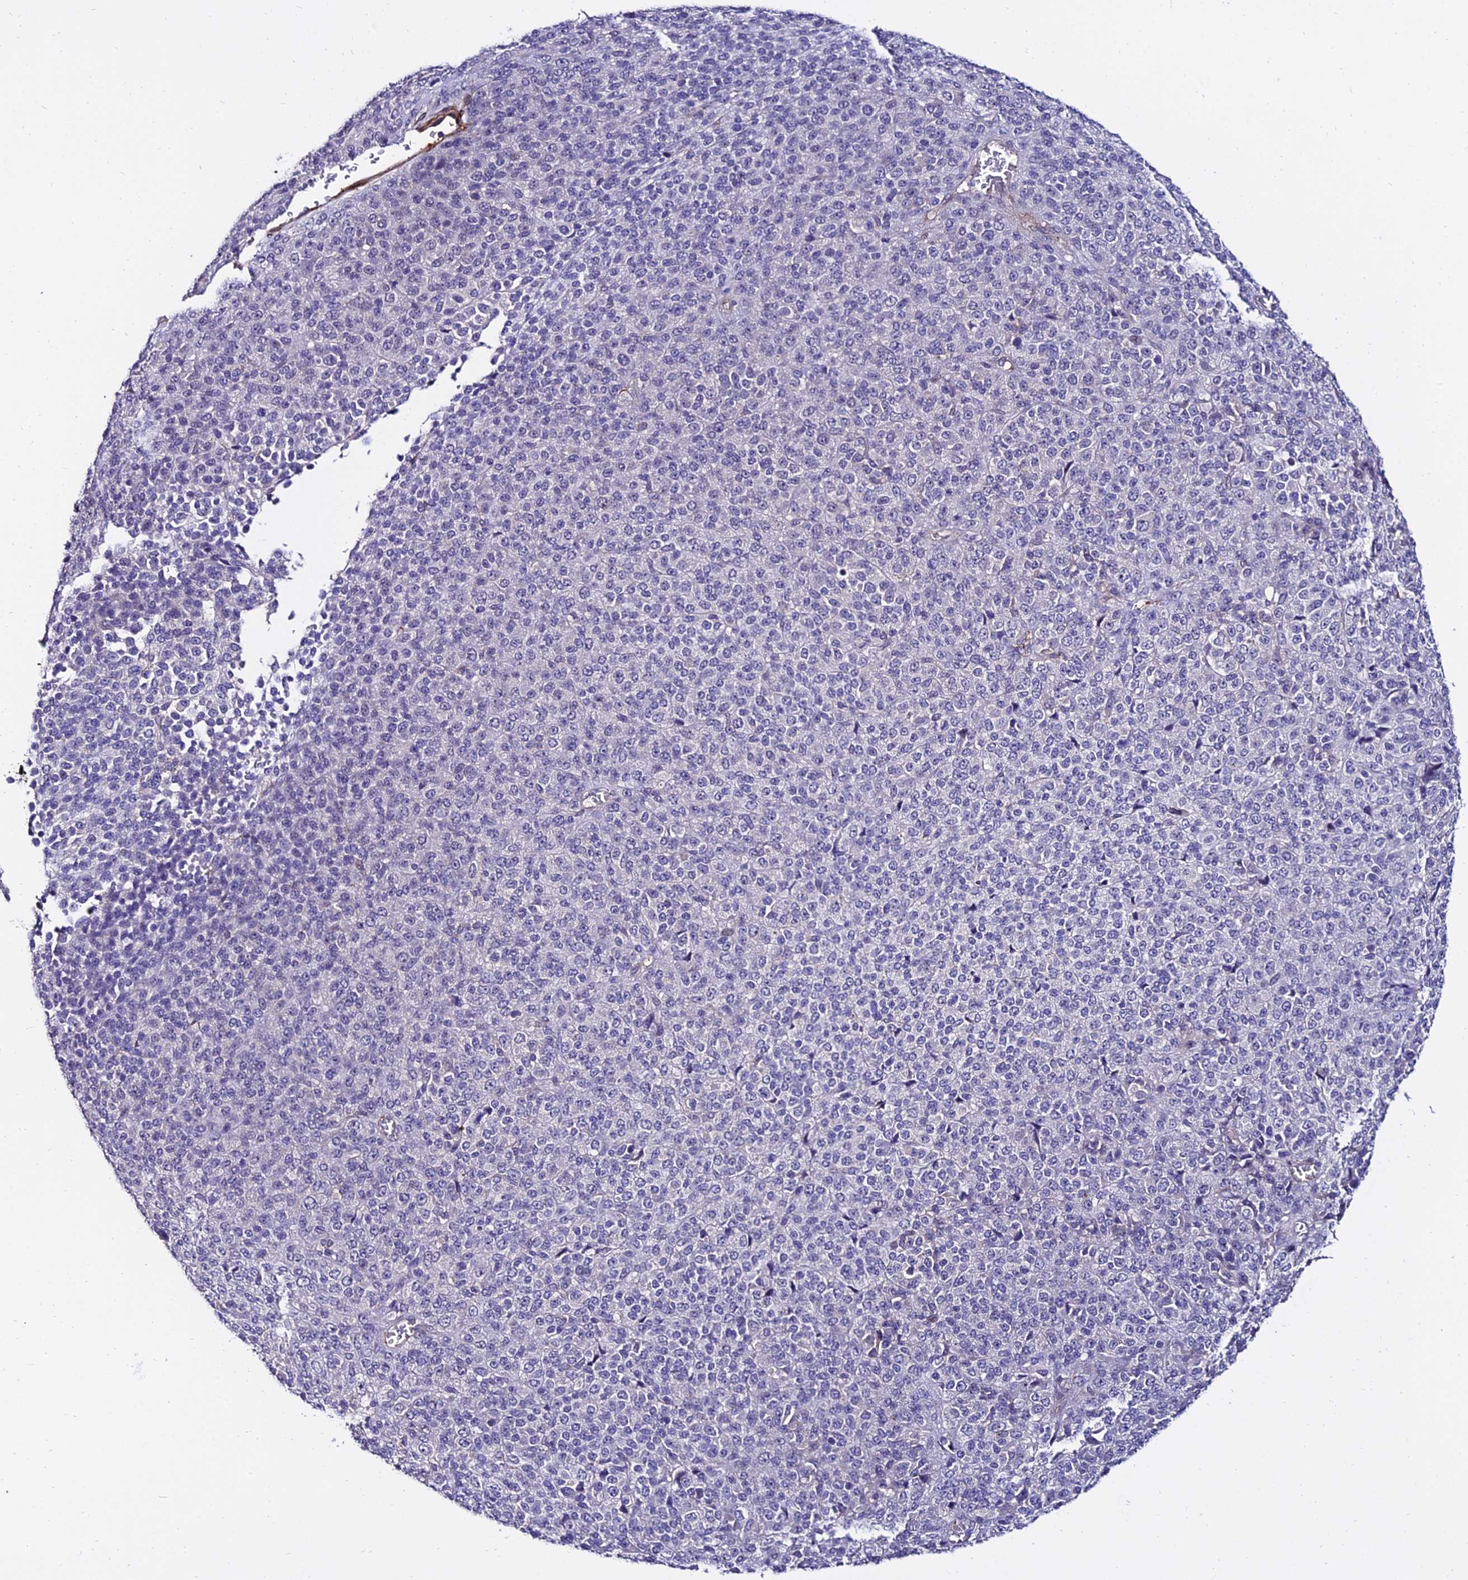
{"staining": {"intensity": "negative", "quantity": "none", "location": "none"}, "tissue": "melanoma", "cell_type": "Tumor cells", "image_type": "cancer", "snomed": [{"axis": "morphology", "description": "Malignant melanoma, Metastatic site"}, {"axis": "topography", "description": "Brain"}], "caption": "Melanoma stained for a protein using immunohistochemistry (IHC) reveals no positivity tumor cells.", "gene": "ALDH3B2", "patient": {"sex": "female", "age": 56}}